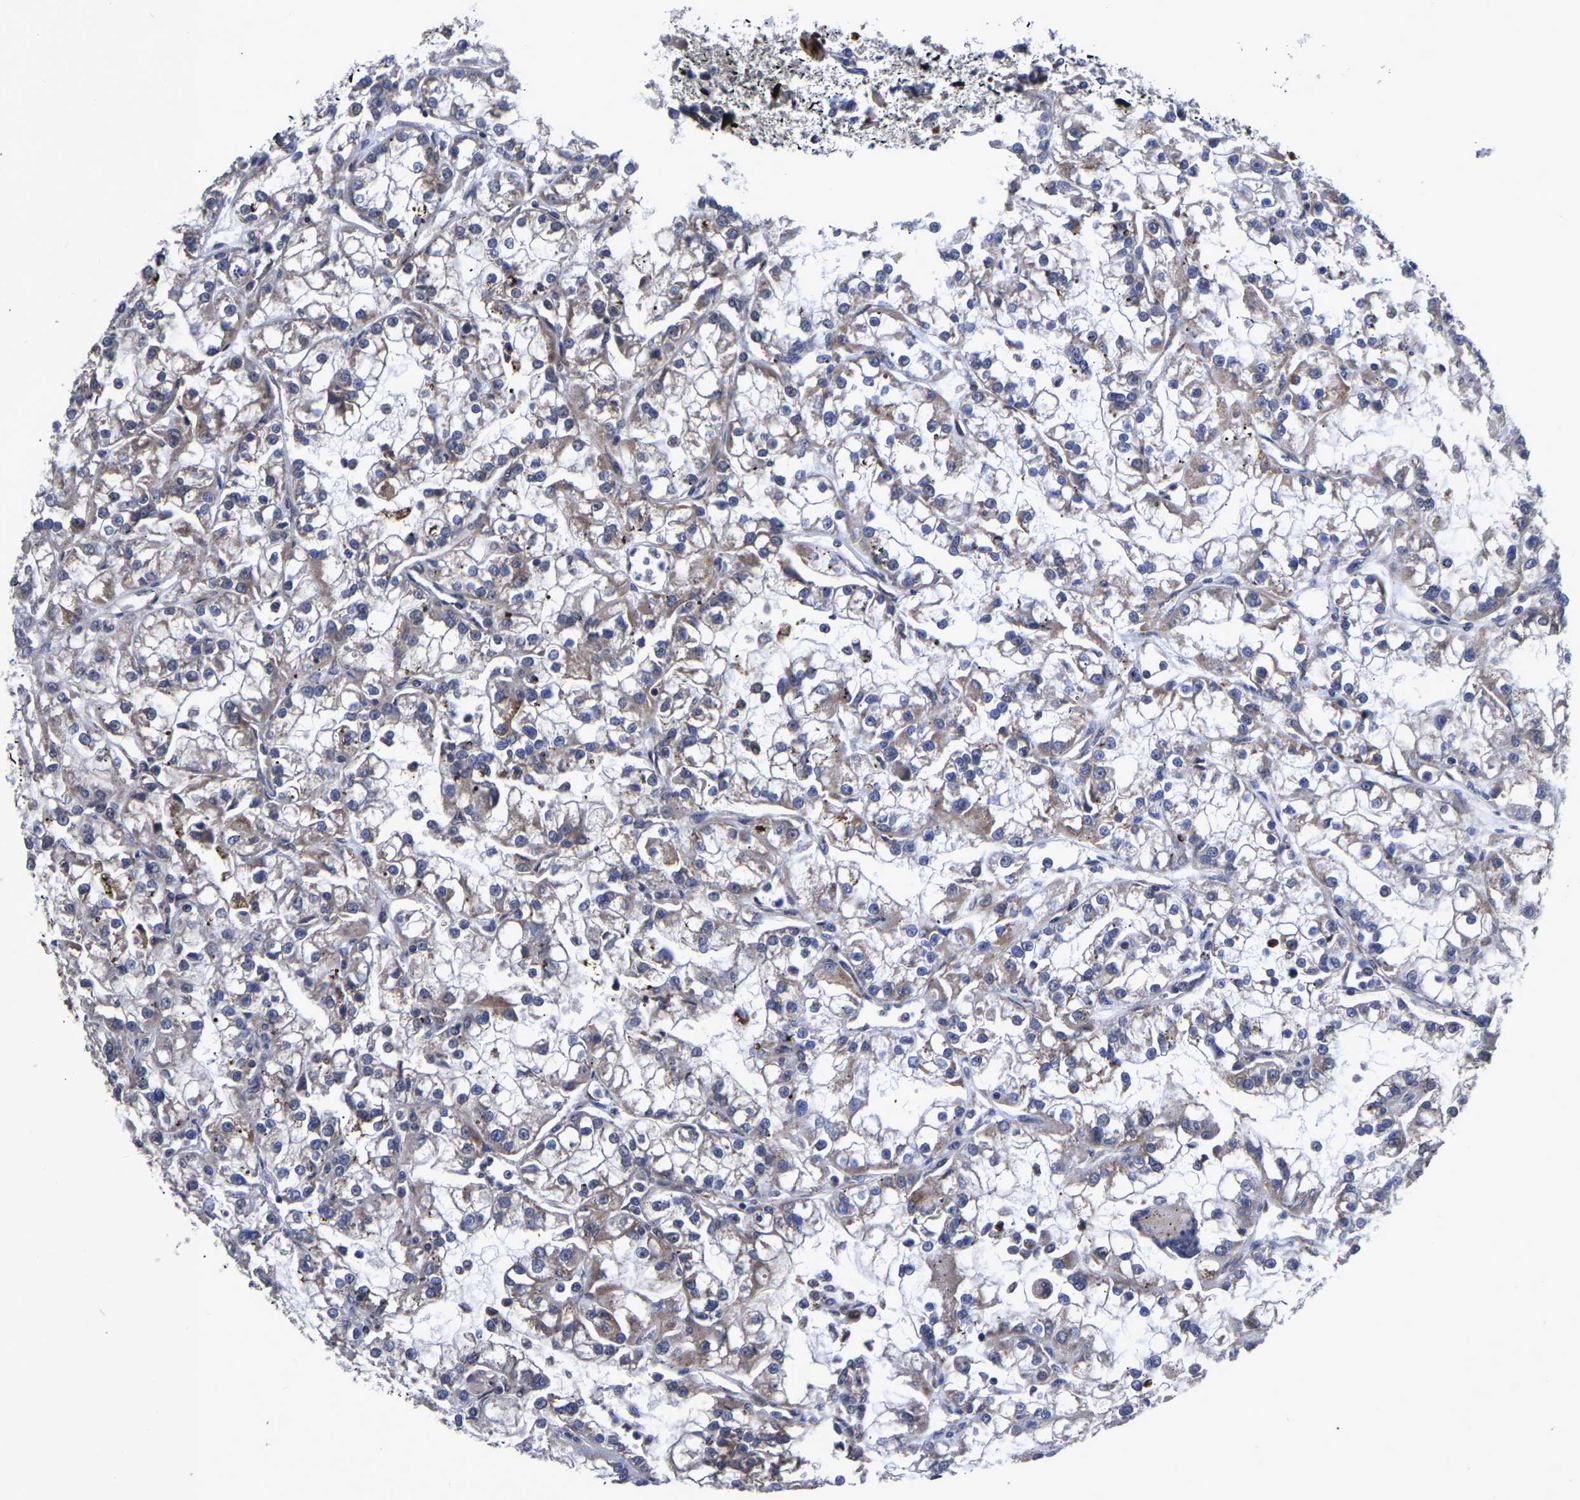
{"staining": {"intensity": "weak", "quantity": ">75%", "location": "cytoplasmic/membranous"}, "tissue": "renal cancer", "cell_type": "Tumor cells", "image_type": "cancer", "snomed": [{"axis": "morphology", "description": "Adenocarcinoma, NOS"}, {"axis": "topography", "description": "Kidney"}], "caption": "Immunohistochemistry (IHC) staining of renal cancer (adenocarcinoma), which demonstrates low levels of weak cytoplasmic/membranous expression in about >75% of tumor cells indicating weak cytoplasmic/membranous protein expression. The staining was performed using DAB (brown) for protein detection and nuclei were counterstained in hematoxylin (blue).", "gene": "JUNB", "patient": {"sex": "female", "age": 52}}